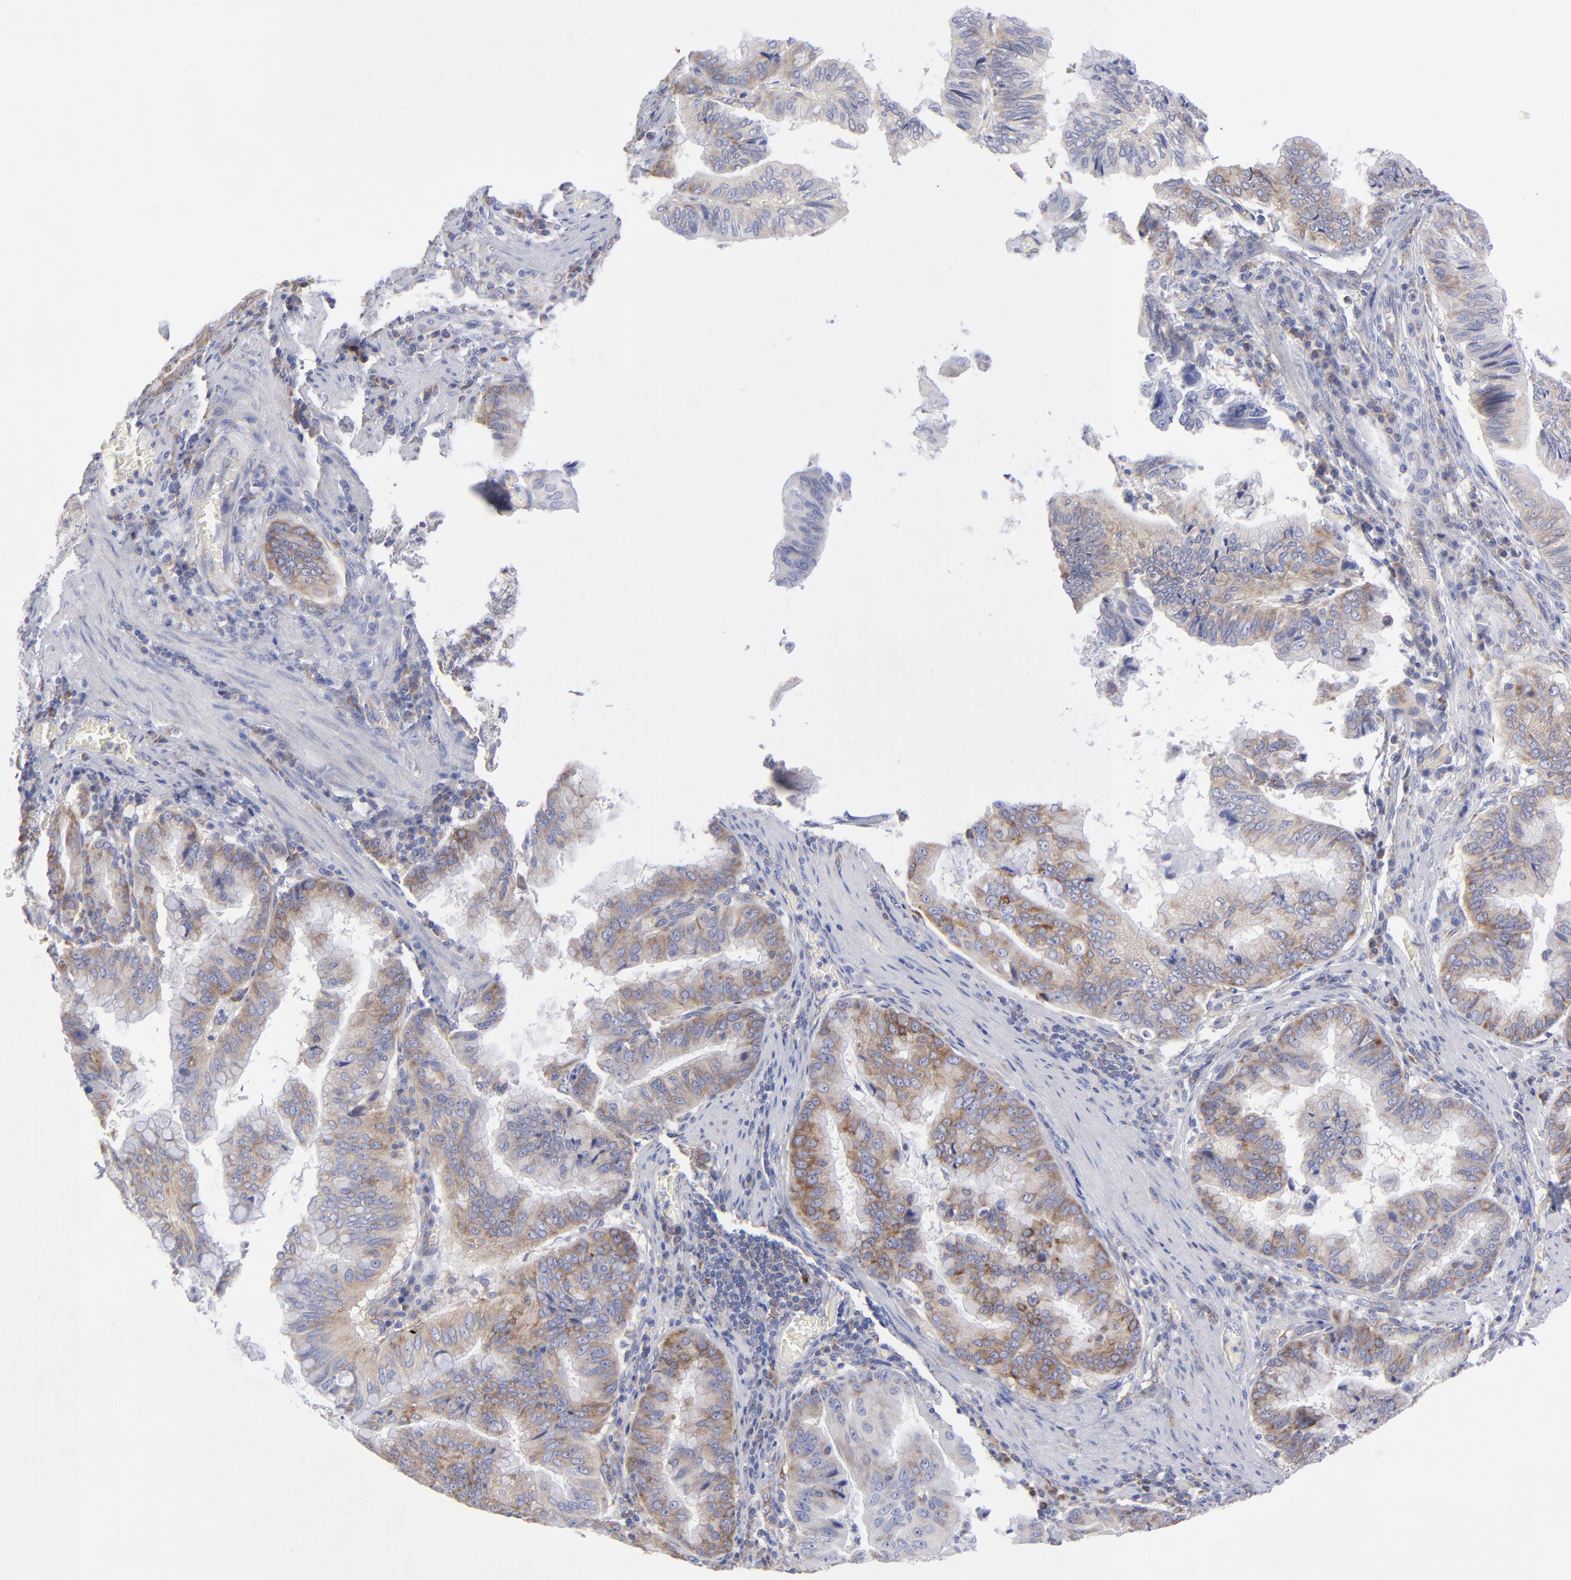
{"staining": {"intensity": "moderate", "quantity": ">75%", "location": "cytoplasmic/membranous"}, "tissue": "stomach cancer", "cell_type": "Tumor cells", "image_type": "cancer", "snomed": [{"axis": "morphology", "description": "Adenocarcinoma, NOS"}, {"axis": "topography", "description": "Stomach, upper"}], "caption": "This image exhibits adenocarcinoma (stomach) stained with immunohistochemistry (IHC) to label a protein in brown. The cytoplasmic/membranous of tumor cells show moderate positivity for the protein. Nuclei are counter-stained blue.", "gene": "EIF2AK2", "patient": {"sex": "male", "age": 80}}